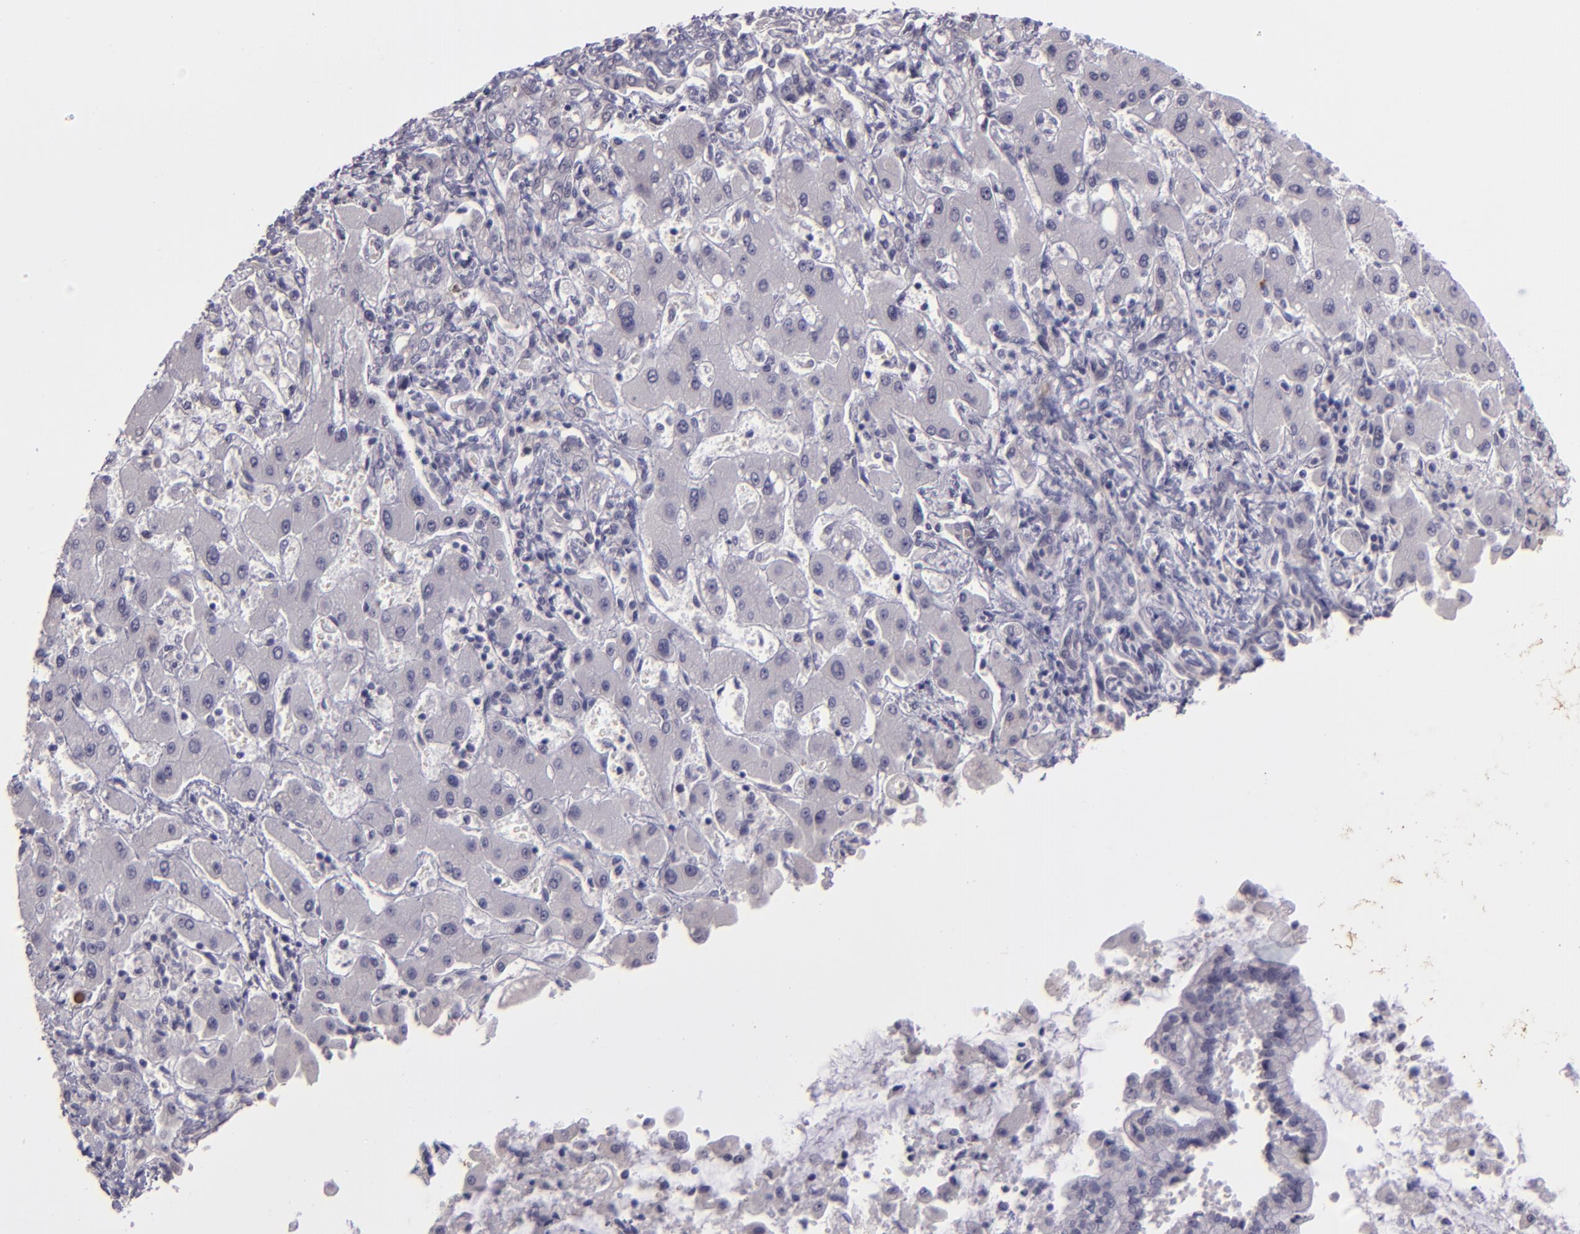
{"staining": {"intensity": "negative", "quantity": "none", "location": "none"}, "tissue": "liver cancer", "cell_type": "Tumor cells", "image_type": "cancer", "snomed": [{"axis": "morphology", "description": "Cholangiocarcinoma"}, {"axis": "topography", "description": "Liver"}], "caption": "An immunohistochemistry histopathology image of liver cancer (cholangiocarcinoma) is shown. There is no staining in tumor cells of liver cancer (cholangiocarcinoma). (DAB immunohistochemistry (IHC) with hematoxylin counter stain).", "gene": "SNCB", "patient": {"sex": "male", "age": 50}}